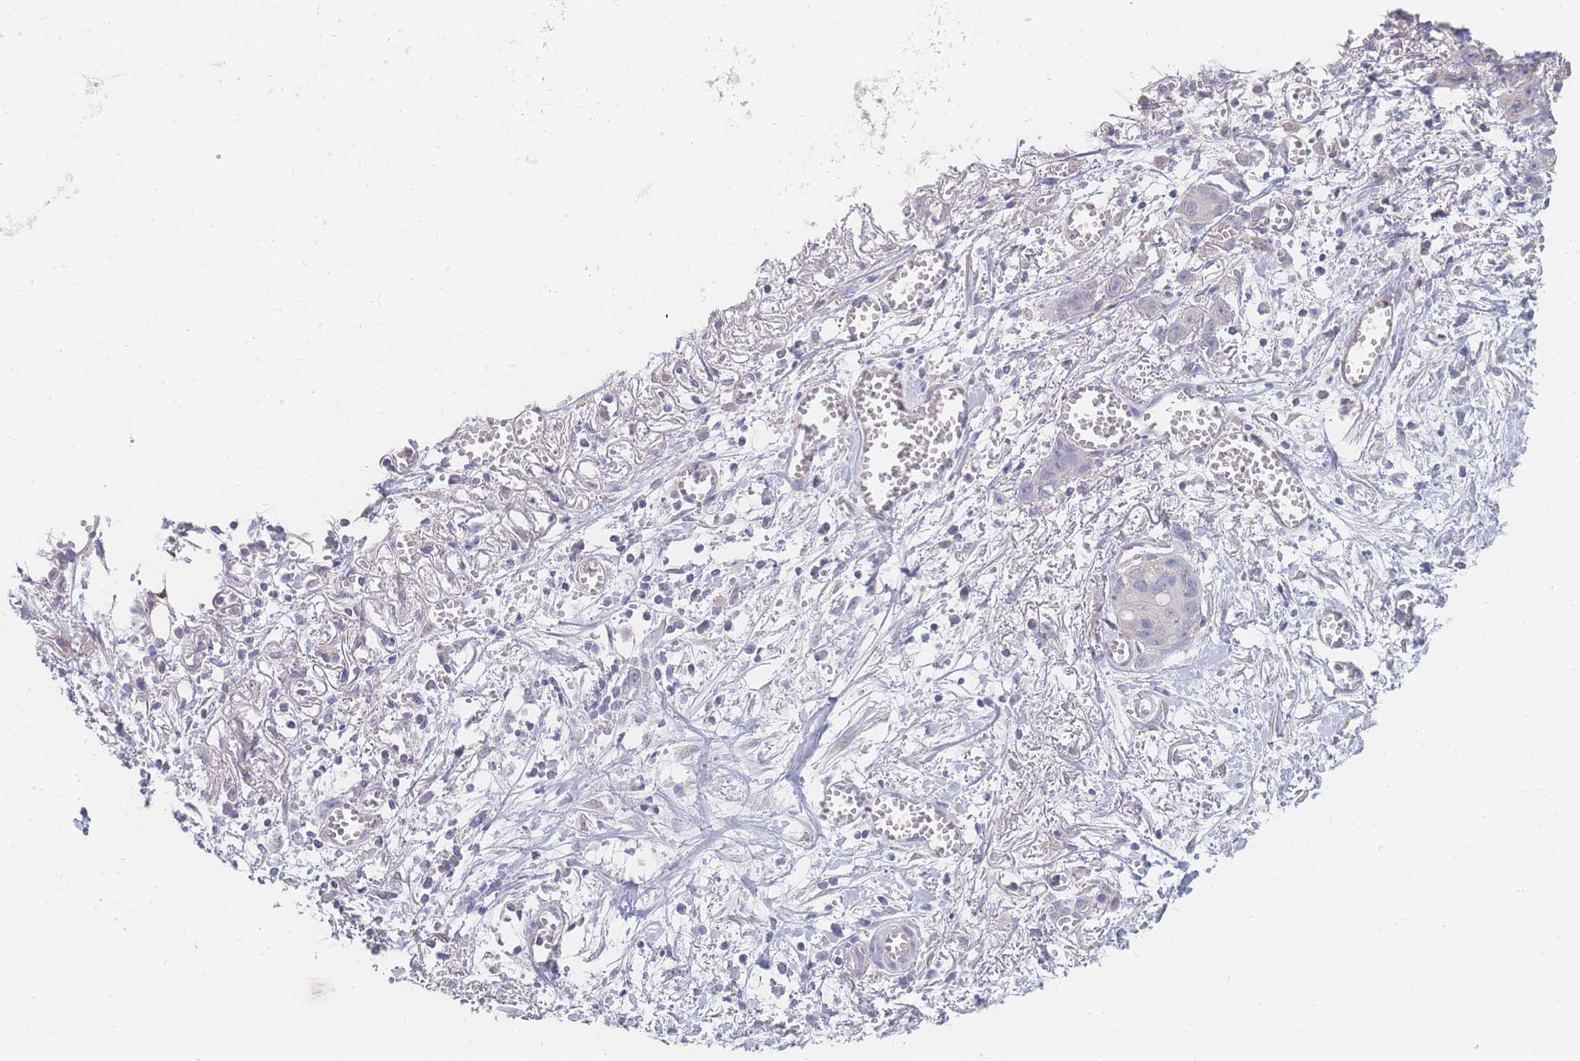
{"staining": {"intensity": "negative", "quantity": "none", "location": "none"}, "tissue": "ovarian cancer", "cell_type": "Tumor cells", "image_type": "cancer", "snomed": [{"axis": "morphology", "description": "Cystadenocarcinoma, mucinous, NOS"}, {"axis": "topography", "description": "Ovary"}], "caption": "Protein analysis of mucinous cystadenocarcinoma (ovarian) exhibits no significant staining in tumor cells.", "gene": "GIPR", "patient": {"sex": "female", "age": 70}}